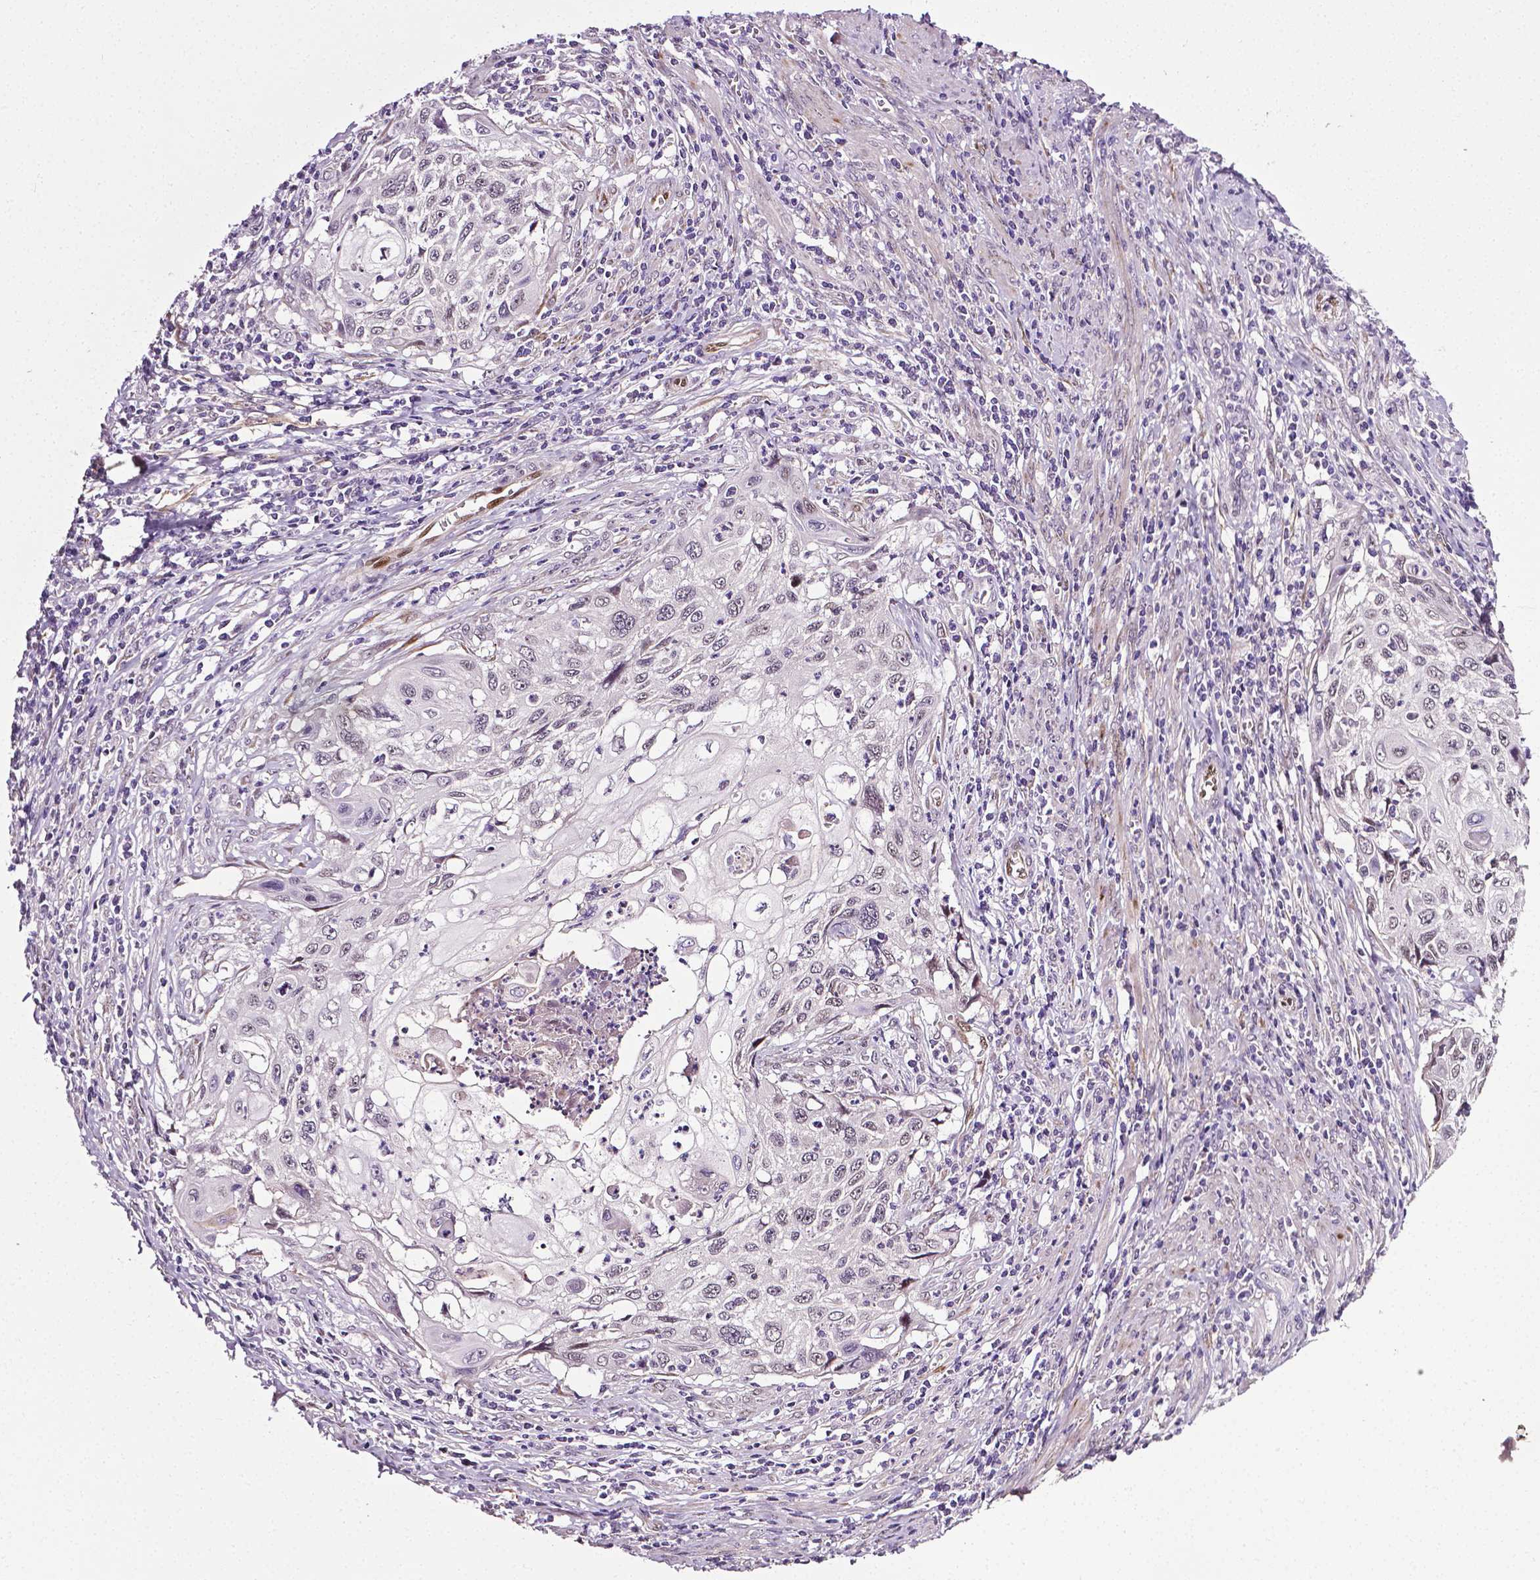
{"staining": {"intensity": "negative", "quantity": "none", "location": "none"}, "tissue": "cervical cancer", "cell_type": "Tumor cells", "image_type": "cancer", "snomed": [{"axis": "morphology", "description": "Squamous cell carcinoma, NOS"}, {"axis": "topography", "description": "Cervix"}], "caption": "Tumor cells show no significant protein staining in cervical squamous cell carcinoma.", "gene": "PTGER3", "patient": {"sex": "female", "age": 70}}